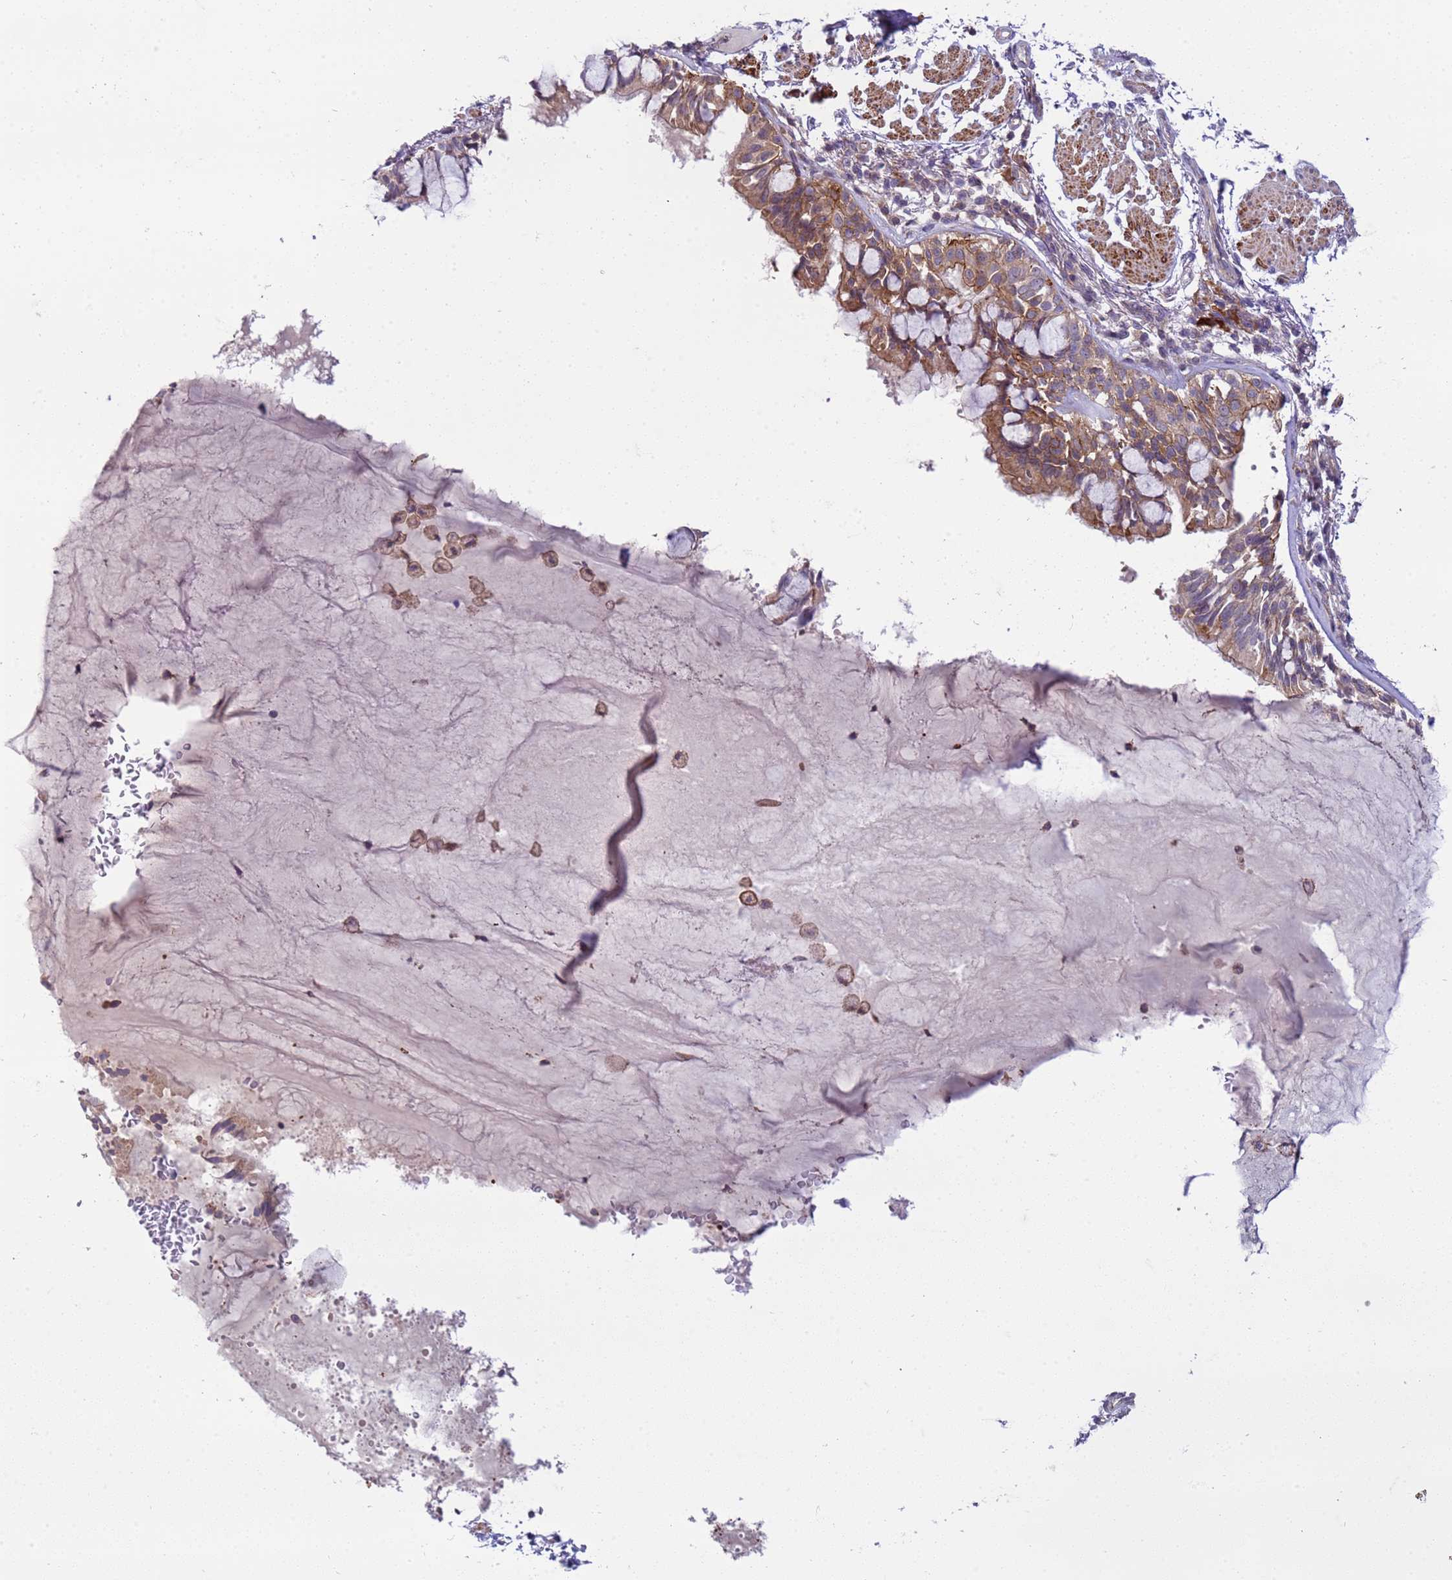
{"staining": {"intensity": "moderate", "quantity": "25%-75%", "location": "cytoplasmic/membranous"}, "tissue": "bronchus", "cell_type": "Respiratory epithelial cells", "image_type": "normal", "snomed": [{"axis": "morphology", "description": "Normal tissue, NOS"}, {"axis": "topography", "description": "Bronchus"}], "caption": "Immunohistochemistry (IHC) (DAB (3,3'-diaminobenzidine)) staining of unremarkable bronchus displays moderate cytoplasmic/membranous protein positivity in approximately 25%-75% of respiratory epithelial cells. The protein of interest is stained brown, and the nuclei are stained in blue (DAB IHC with brightfield microscopy, high magnification).", "gene": "GEN1", "patient": {"sex": "male", "age": 70}}